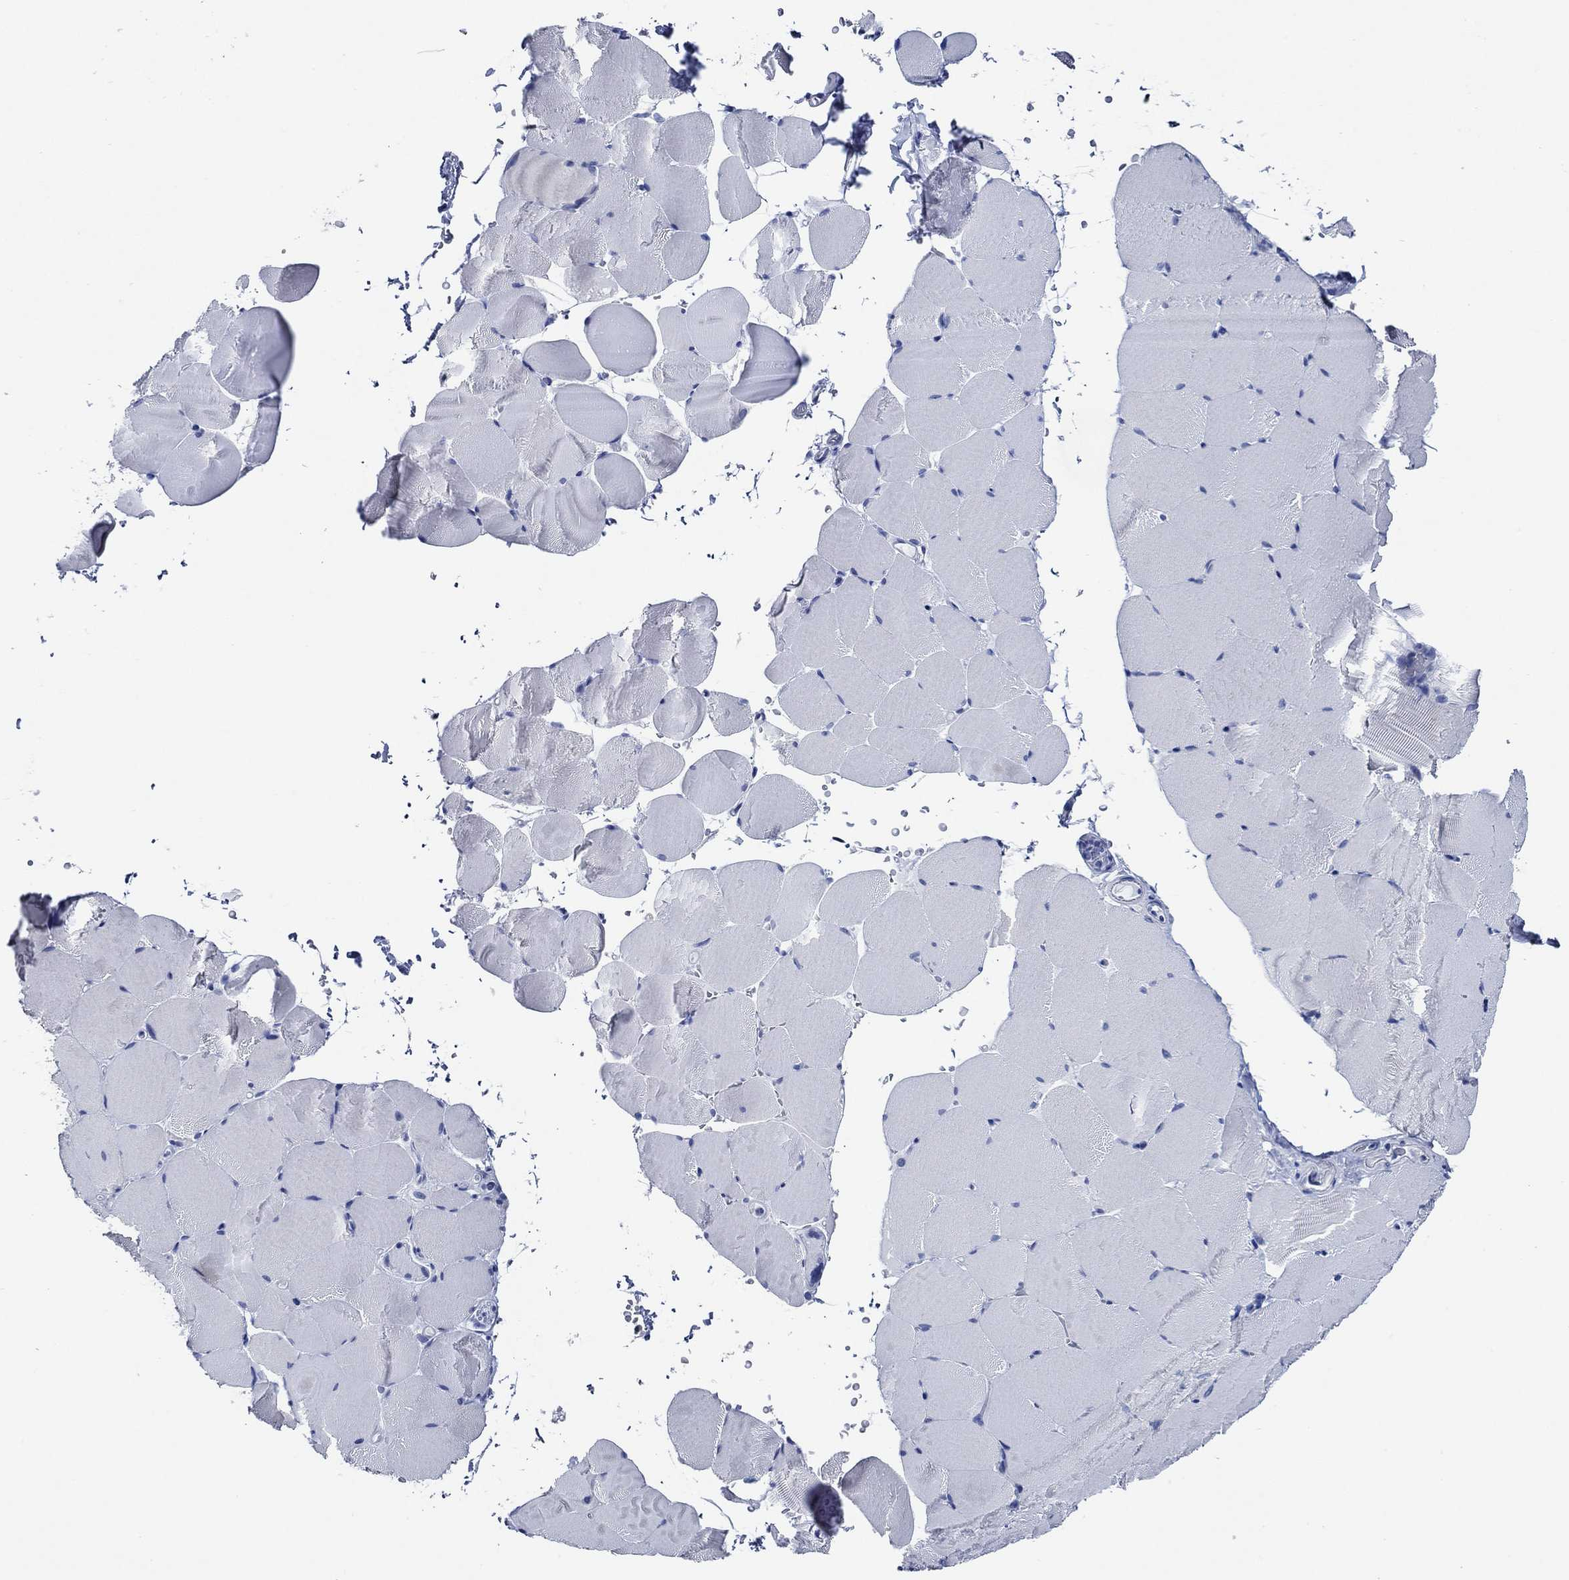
{"staining": {"intensity": "negative", "quantity": "none", "location": "none"}, "tissue": "skeletal muscle", "cell_type": "Myocytes", "image_type": "normal", "snomed": [{"axis": "morphology", "description": "Normal tissue, NOS"}, {"axis": "topography", "description": "Skeletal muscle"}], "caption": "Immunohistochemical staining of unremarkable human skeletal muscle demonstrates no significant staining in myocytes. The staining was performed using DAB (3,3'-diaminobenzidine) to visualize the protein expression in brown, while the nuclei were stained in blue with hematoxylin (Magnification: 20x).", "gene": "WDR62", "patient": {"sex": "female", "age": 37}}